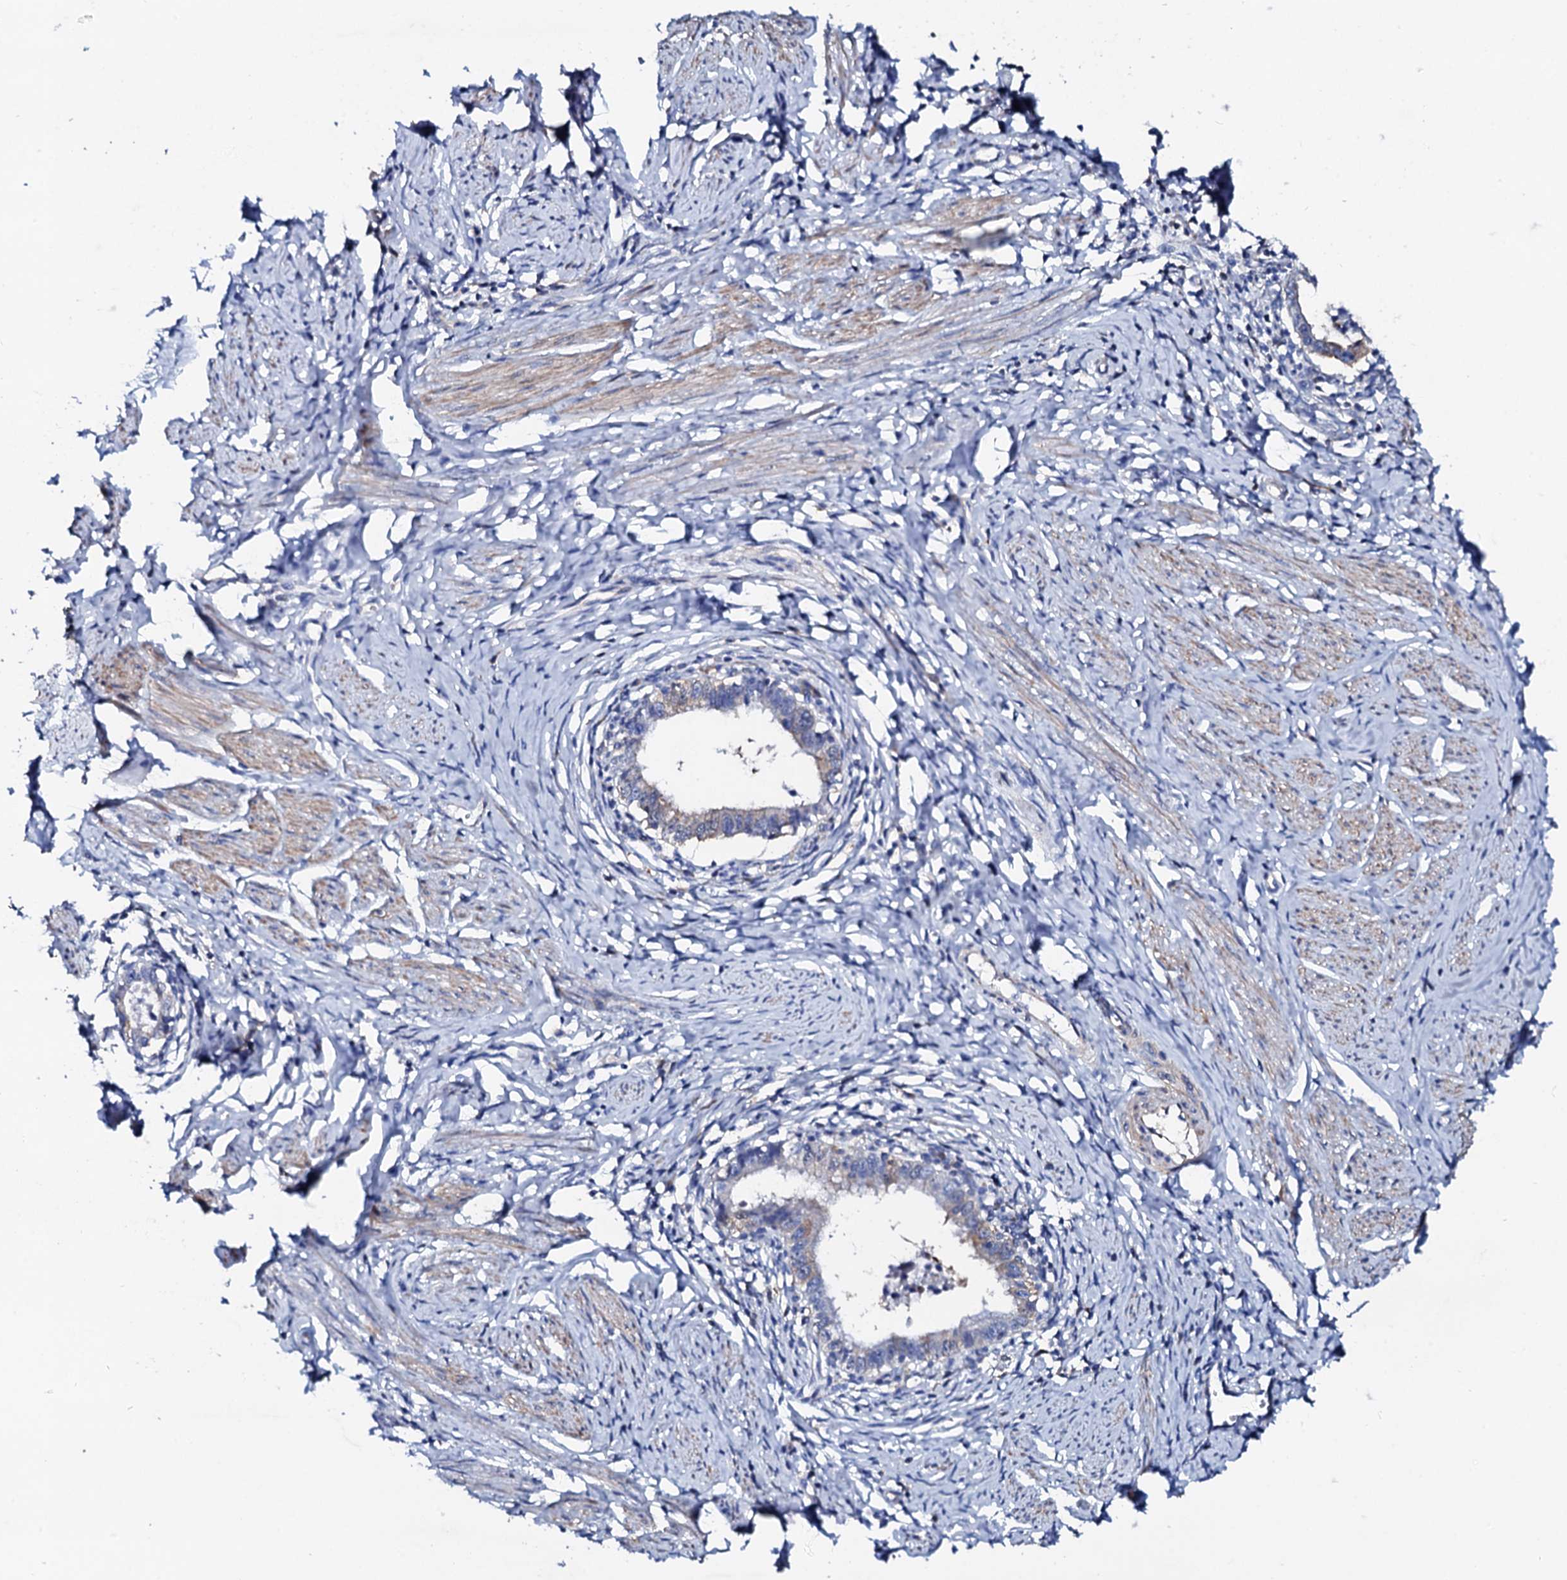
{"staining": {"intensity": "negative", "quantity": "none", "location": "none"}, "tissue": "cervical cancer", "cell_type": "Tumor cells", "image_type": "cancer", "snomed": [{"axis": "morphology", "description": "Adenocarcinoma, NOS"}, {"axis": "topography", "description": "Cervix"}], "caption": "This is an IHC image of human cervical adenocarcinoma. There is no staining in tumor cells.", "gene": "GLB1L3", "patient": {"sex": "female", "age": 36}}